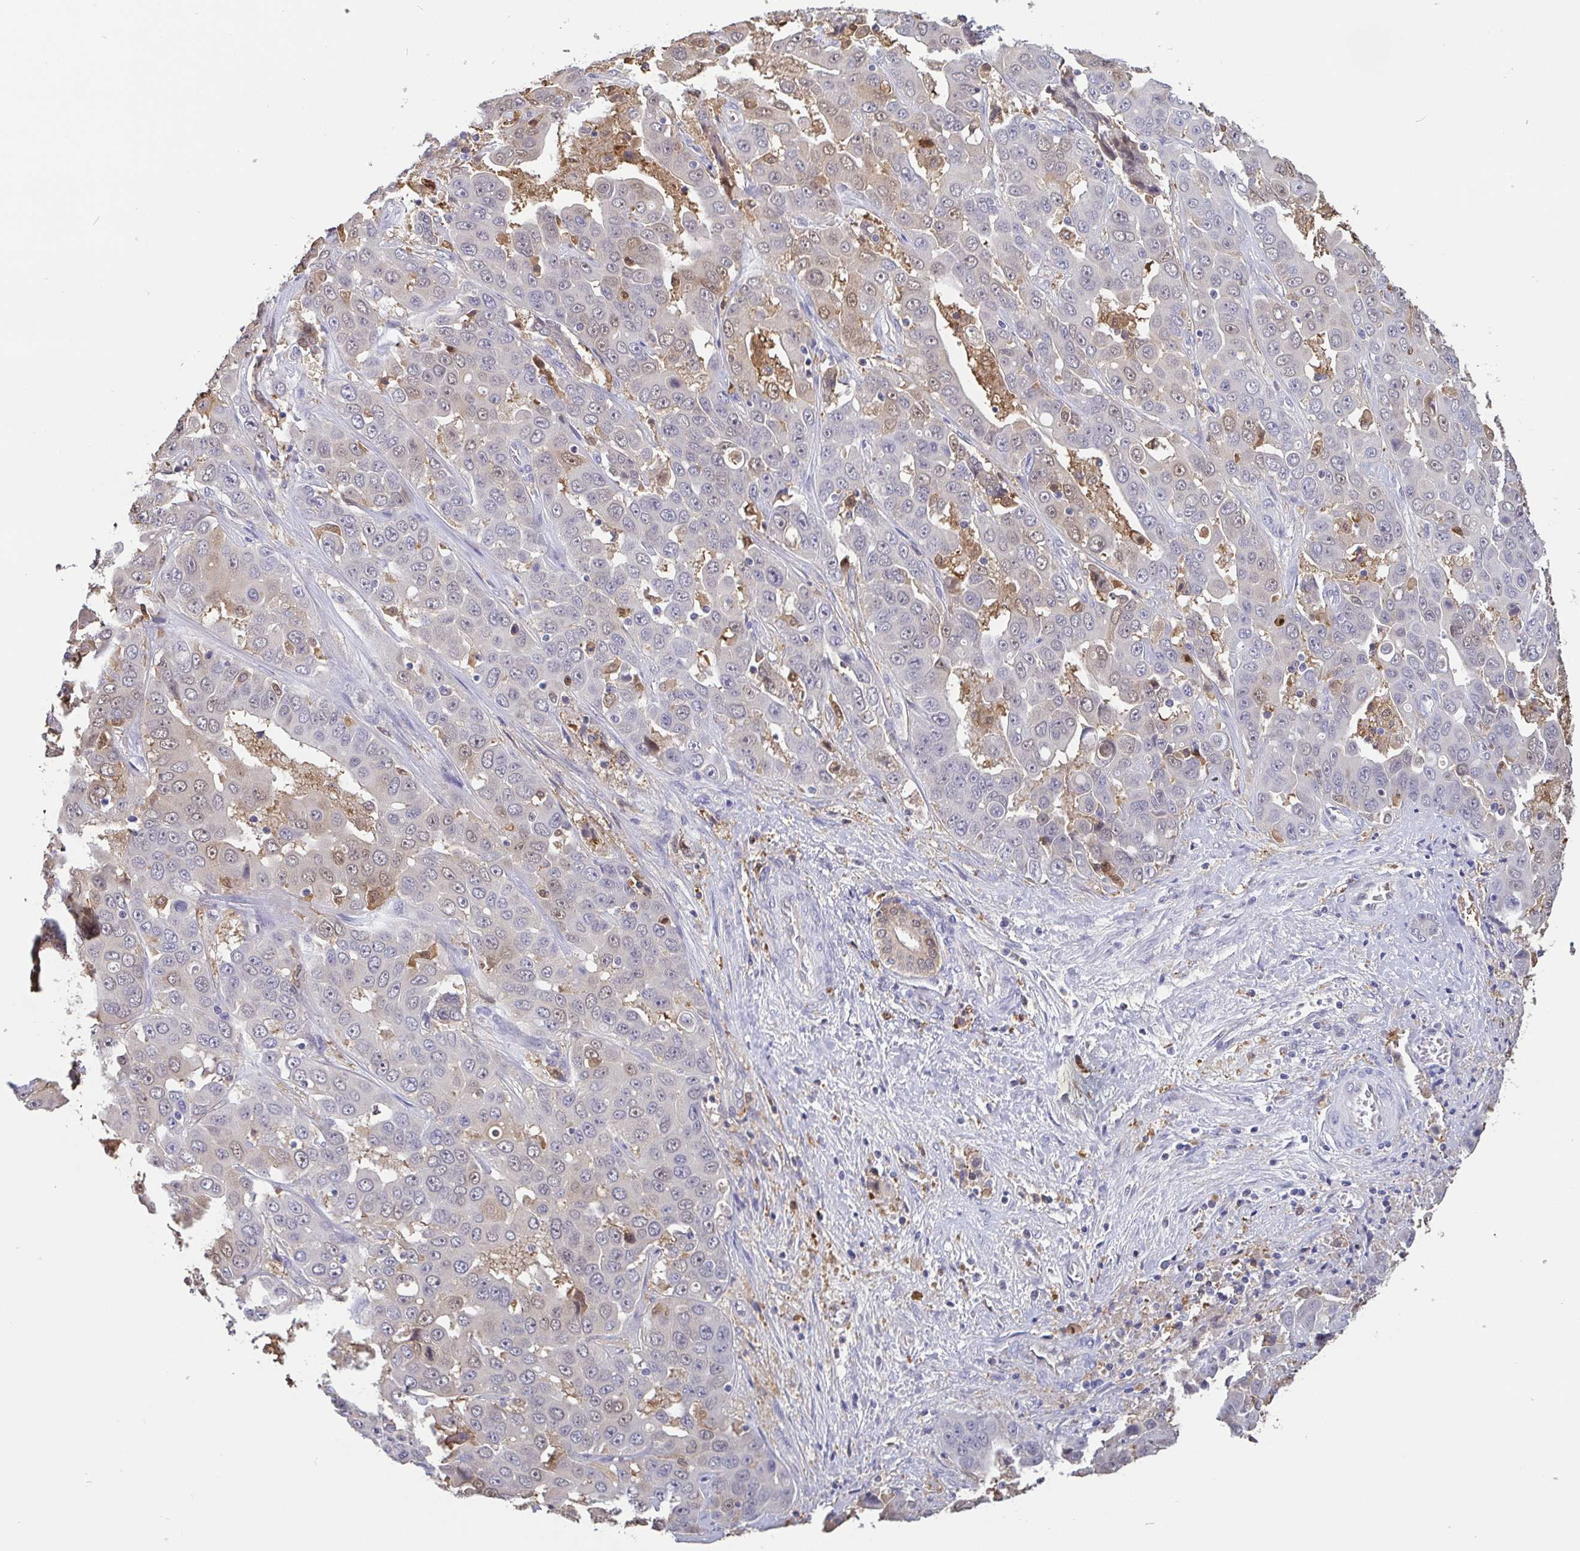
{"staining": {"intensity": "weak", "quantity": "<25%", "location": "cytoplasmic/membranous,nuclear"}, "tissue": "liver cancer", "cell_type": "Tumor cells", "image_type": "cancer", "snomed": [{"axis": "morphology", "description": "Cholangiocarcinoma"}, {"axis": "topography", "description": "Liver"}], "caption": "Immunohistochemistry (IHC) histopathology image of neoplastic tissue: human cholangiocarcinoma (liver) stained with DAB demonstrates no significant protein expression in tumor cells.", "gene": "IDH1", "patient": {"sex": "female", "age": 52}}